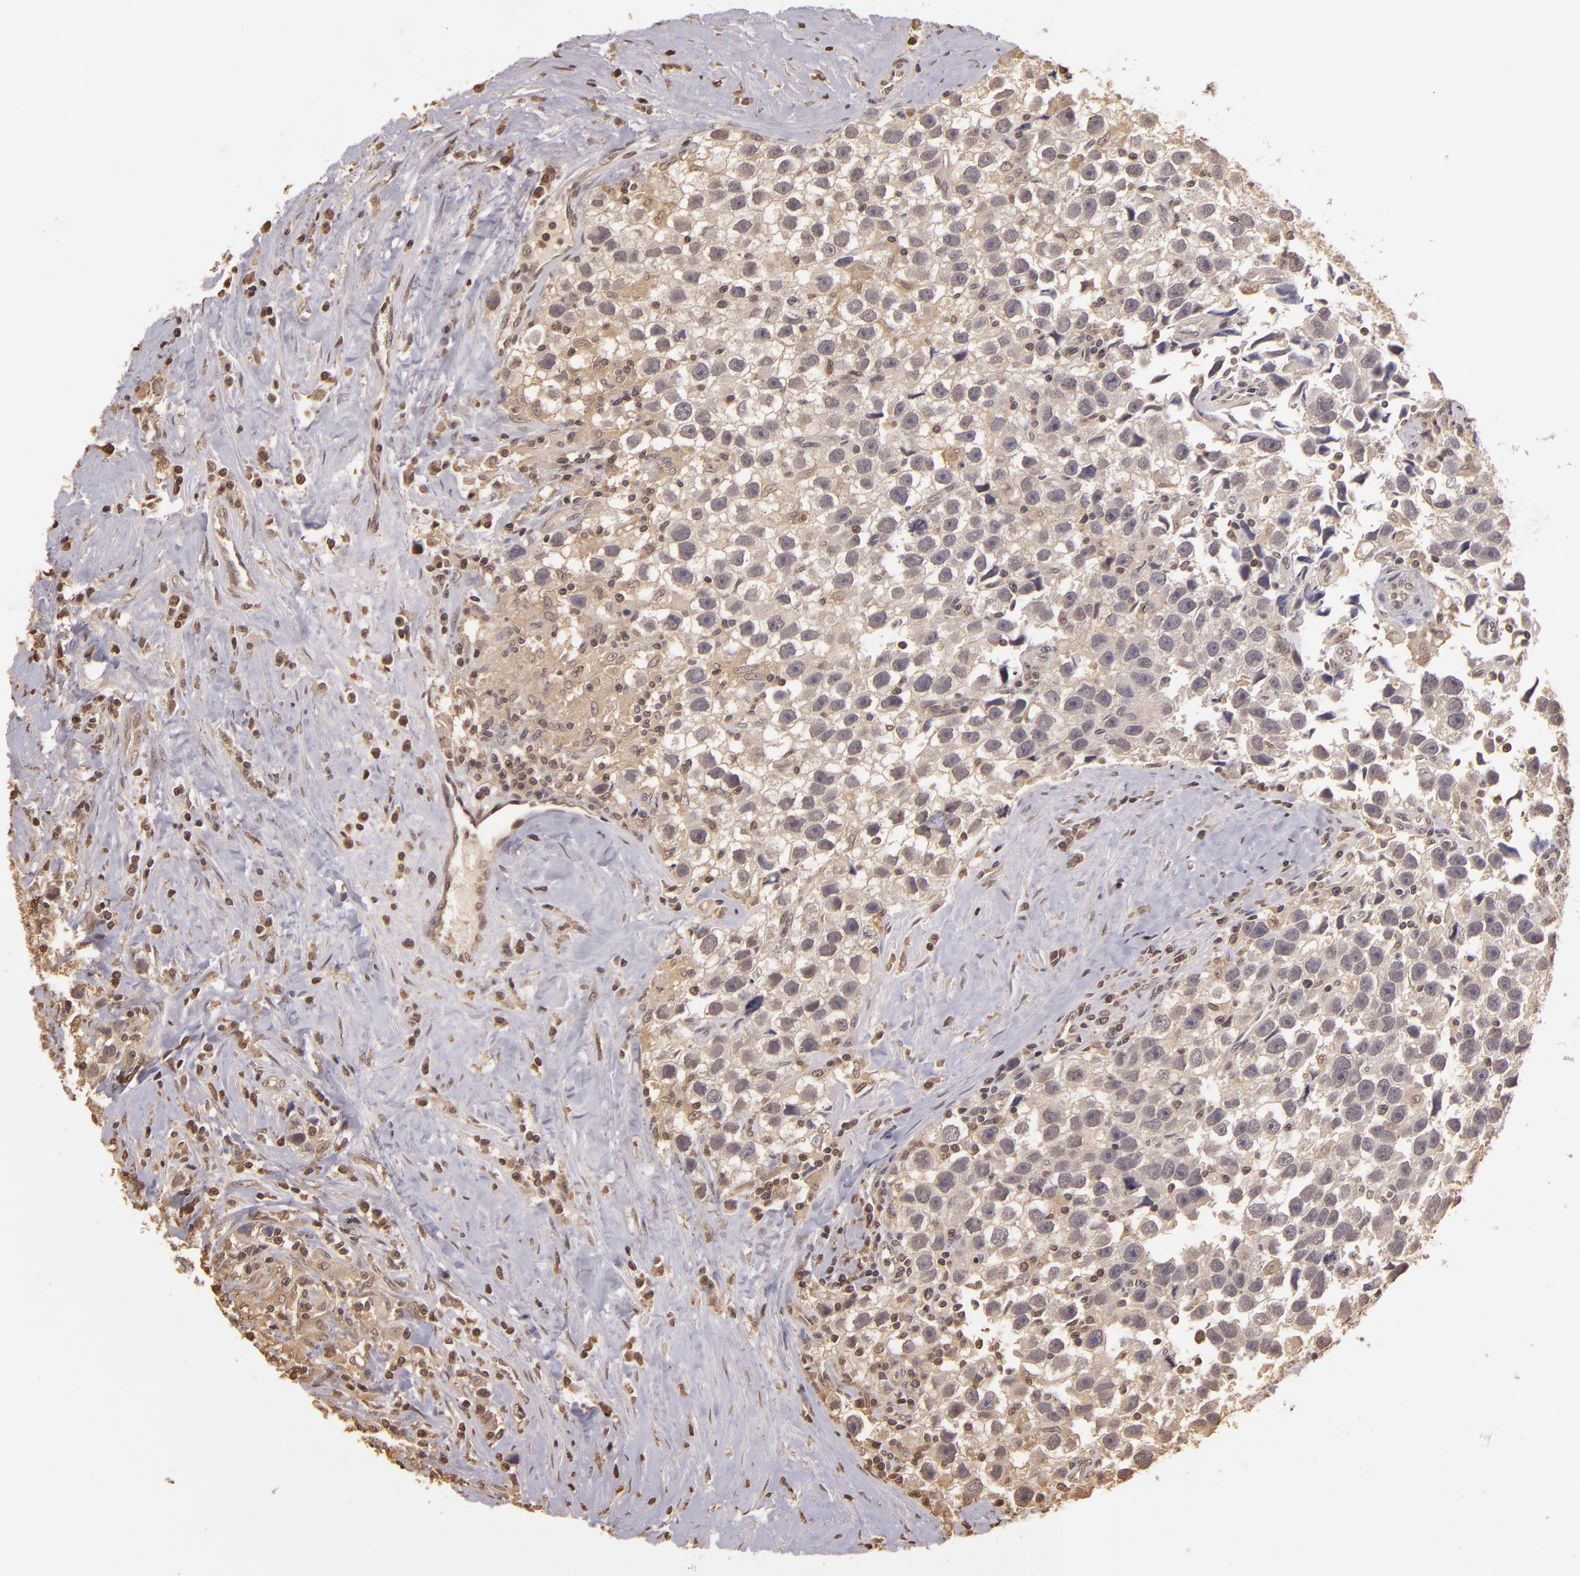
{"staining": {"intensity": "weak", "quantity": ">75%", "location": "cytoplasmic/membranous"}, "tissue": "testis cancer", "cell_type": "Tumor cells", "image_type": "cancer", "snomed": [{"axis": "morphology", "description": "Seminoma, NOS"}, {"axis": "topography", "description": "Testis"}], "caption": "Immunohistochemical staining of testis cancer demonstrates weak cytoplasmic/membranous protein expression in approximately >75% of tumor cells.", "gene": "ARPC2", "patient": {"sex": "male", "age": 43}}